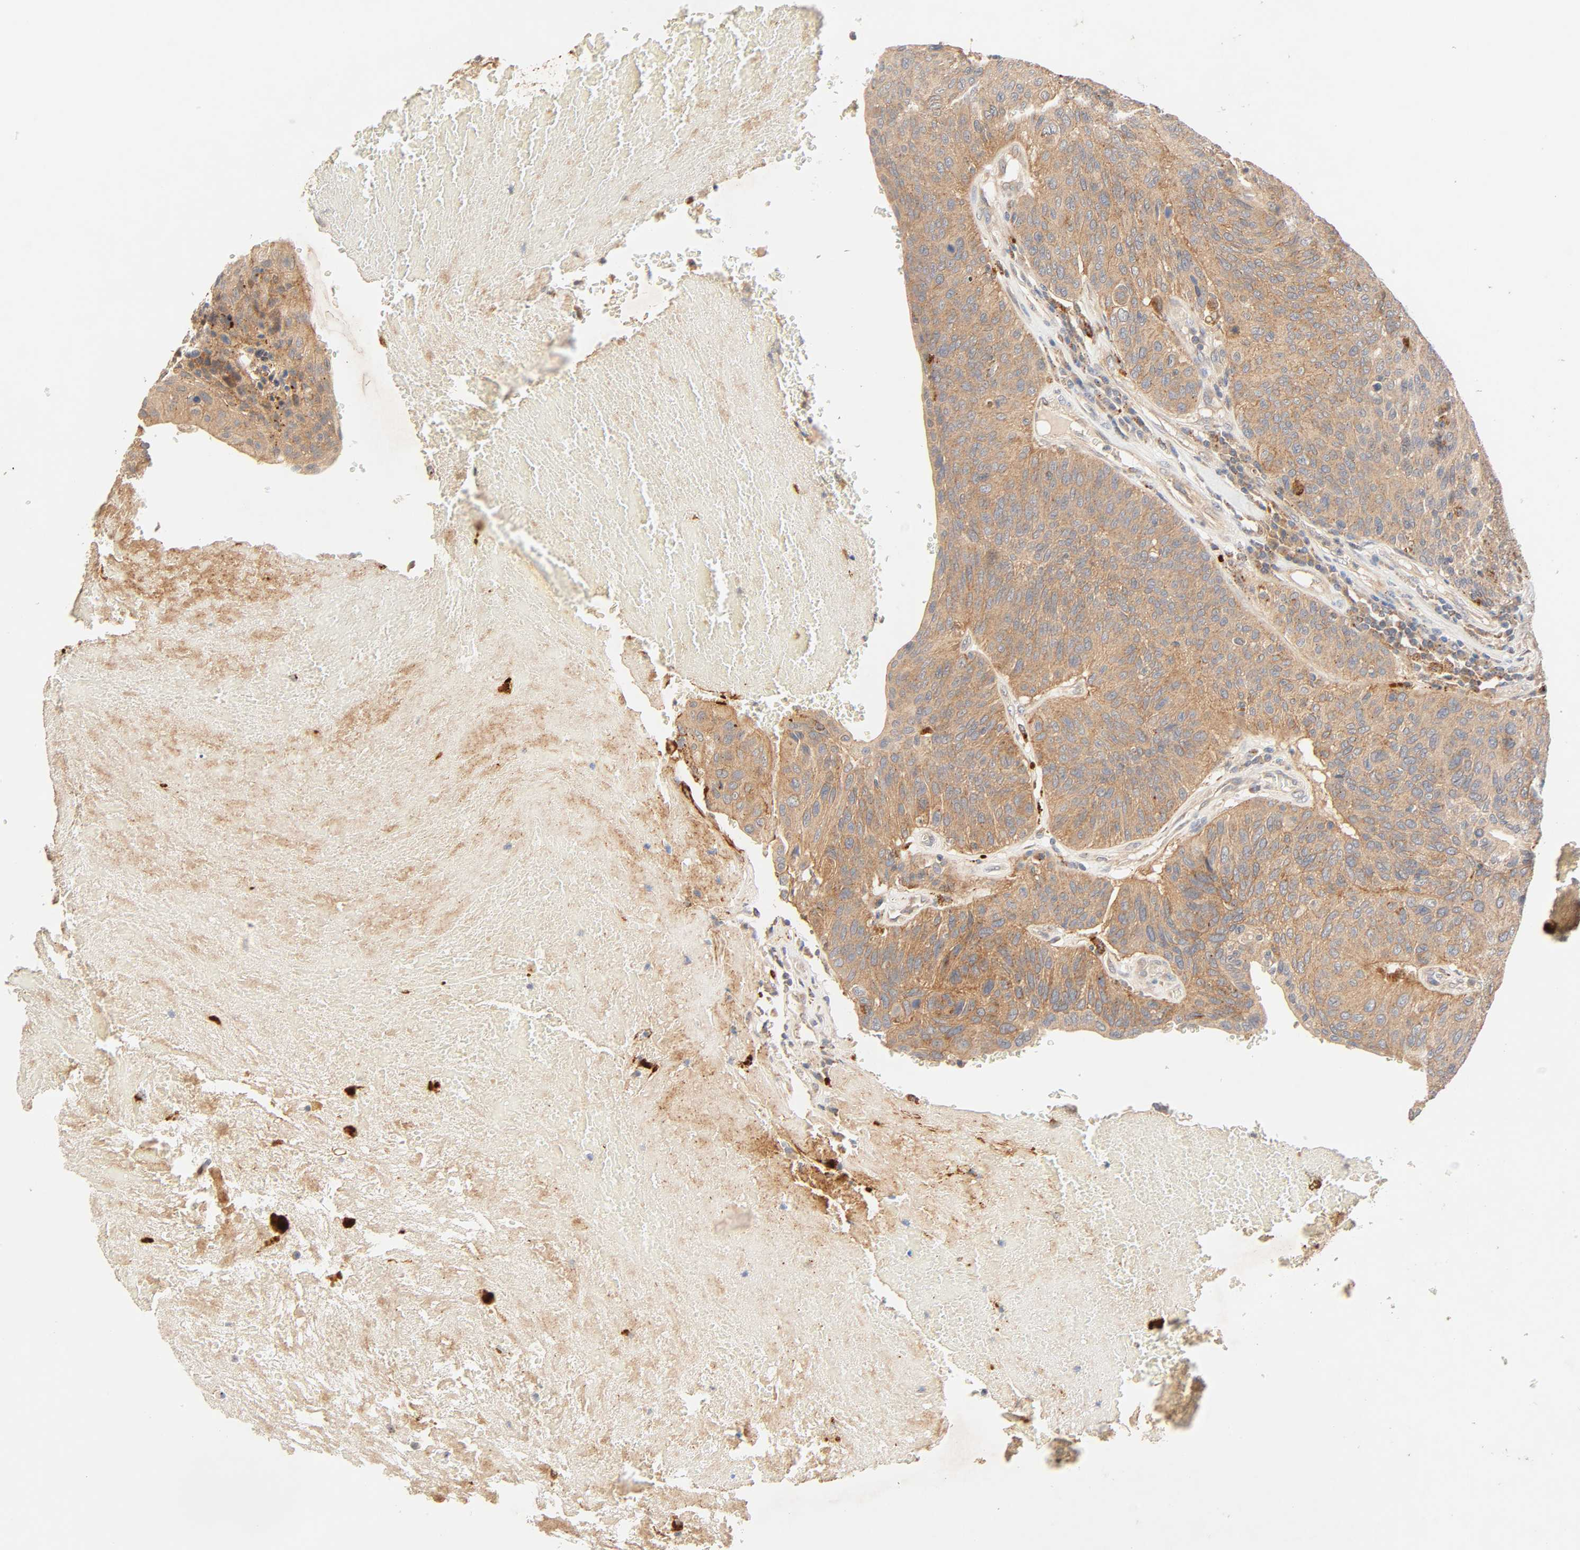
{"staining": {"intensity": "moderate", "quantity": ">75%", "location": "cytoplasmic/membranous"}, "tissue": "urothelial cancer", "cell_type": "Tumor cells", "image_type": "cancer", "snomed": [{"axis": "morphology", "description": "Urothelial carcinoma, High grade"}, {"axis": "topography", "description": "Urinary bladder"}], "caption": "This is an image of immunohistochemistry (IHC) staining of urothelial cancer, which shows moderate expression in the cytoplasmic/membranous of tumor cells.", "gene": "MAPK6", "patient": {"sex": "male", "age": 66}}